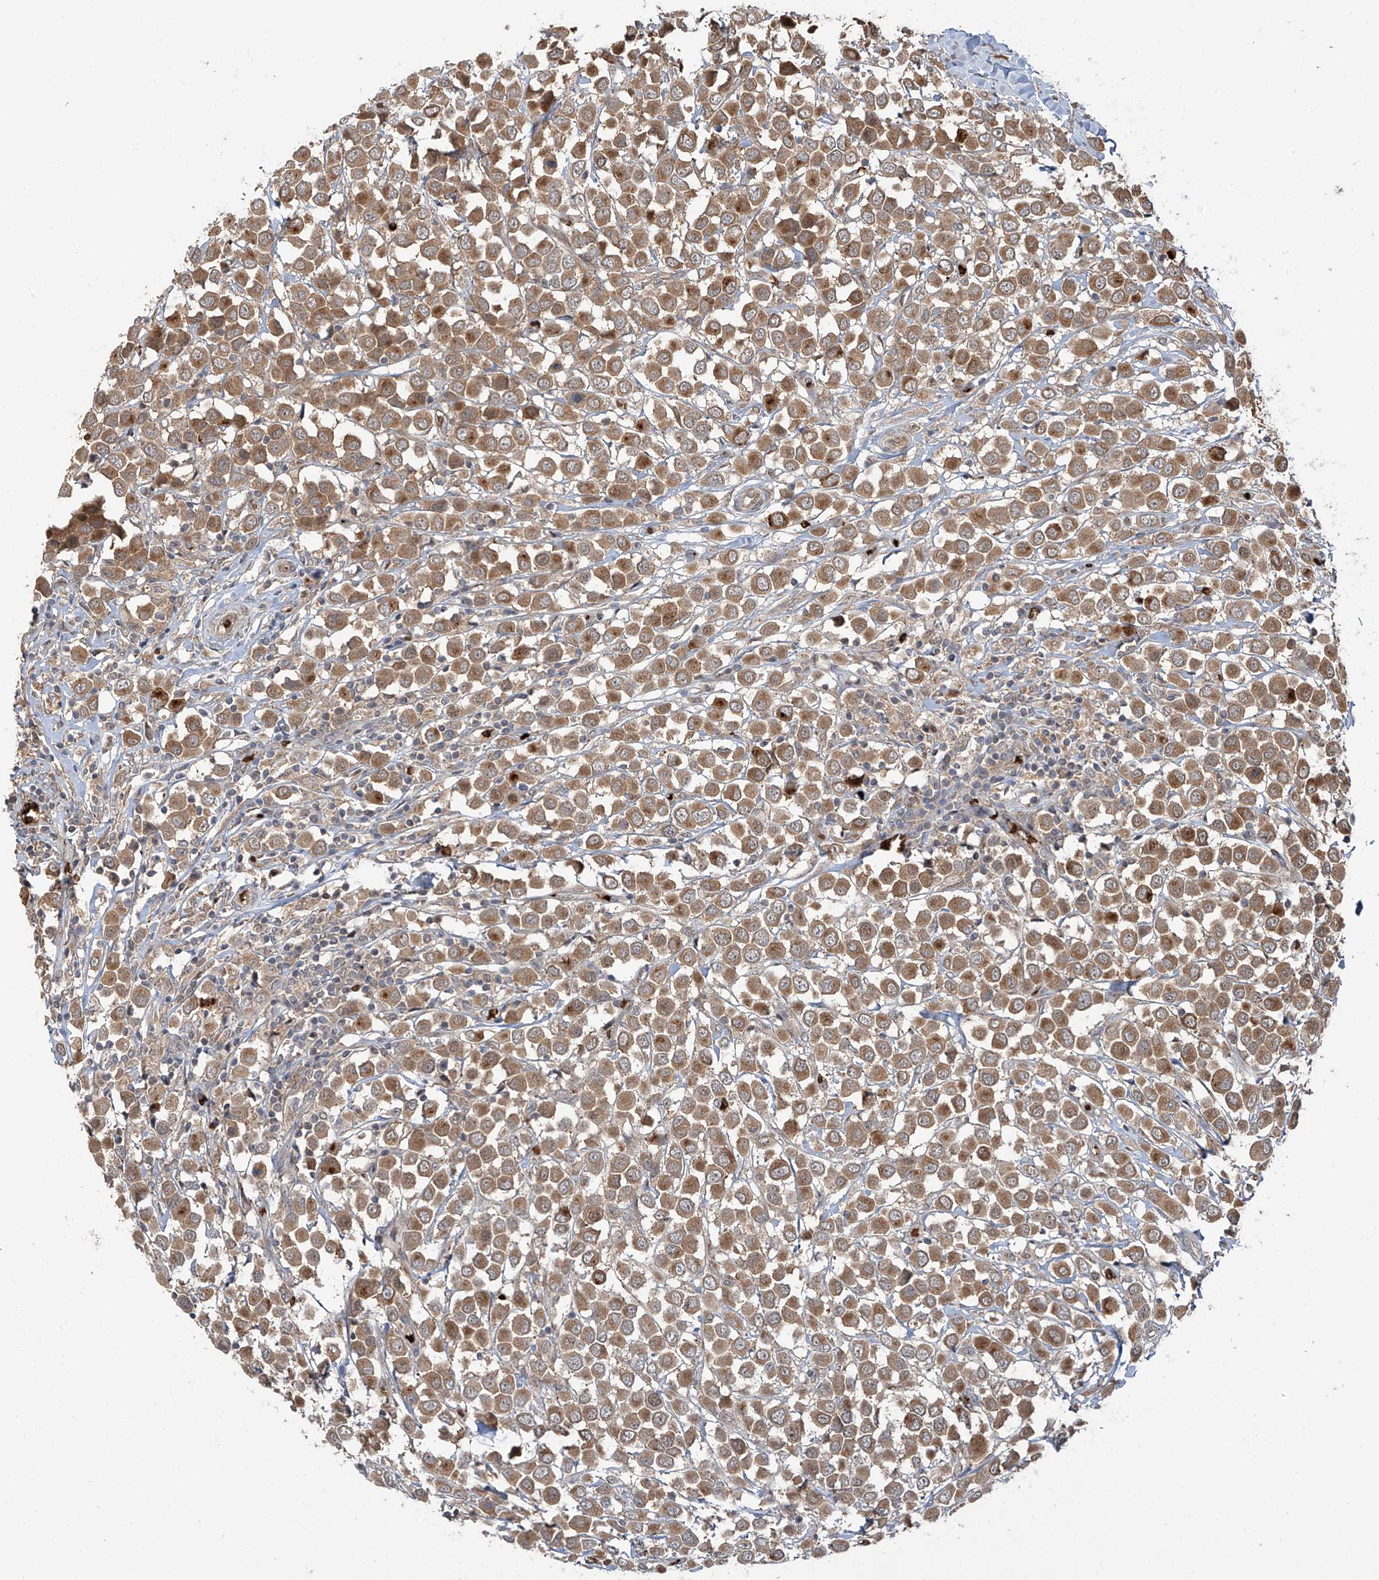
{"staining": {"intensity": "moderate", "quantity": ">75%", "location": "cytoplasmic/membranous"}, "tissue": "breast cancer", "cell_type": "Tumor cells", "image_type": "cancer", "snomed": [{"axis": "morphology", "description": "Duct carcinoma"}, {"axis": "topography", "description": "Breast"}], "caption": "Approximately >75% of tumor cells in human breast cancer (invasive ductal carcinoma) demonstrate moderate cytoplasmic/membranous protein positivity as visualized by brown immunohistochemical staining.", "gene": "ZDHHC9", "patient": {"sex": "female", "age": 61}}